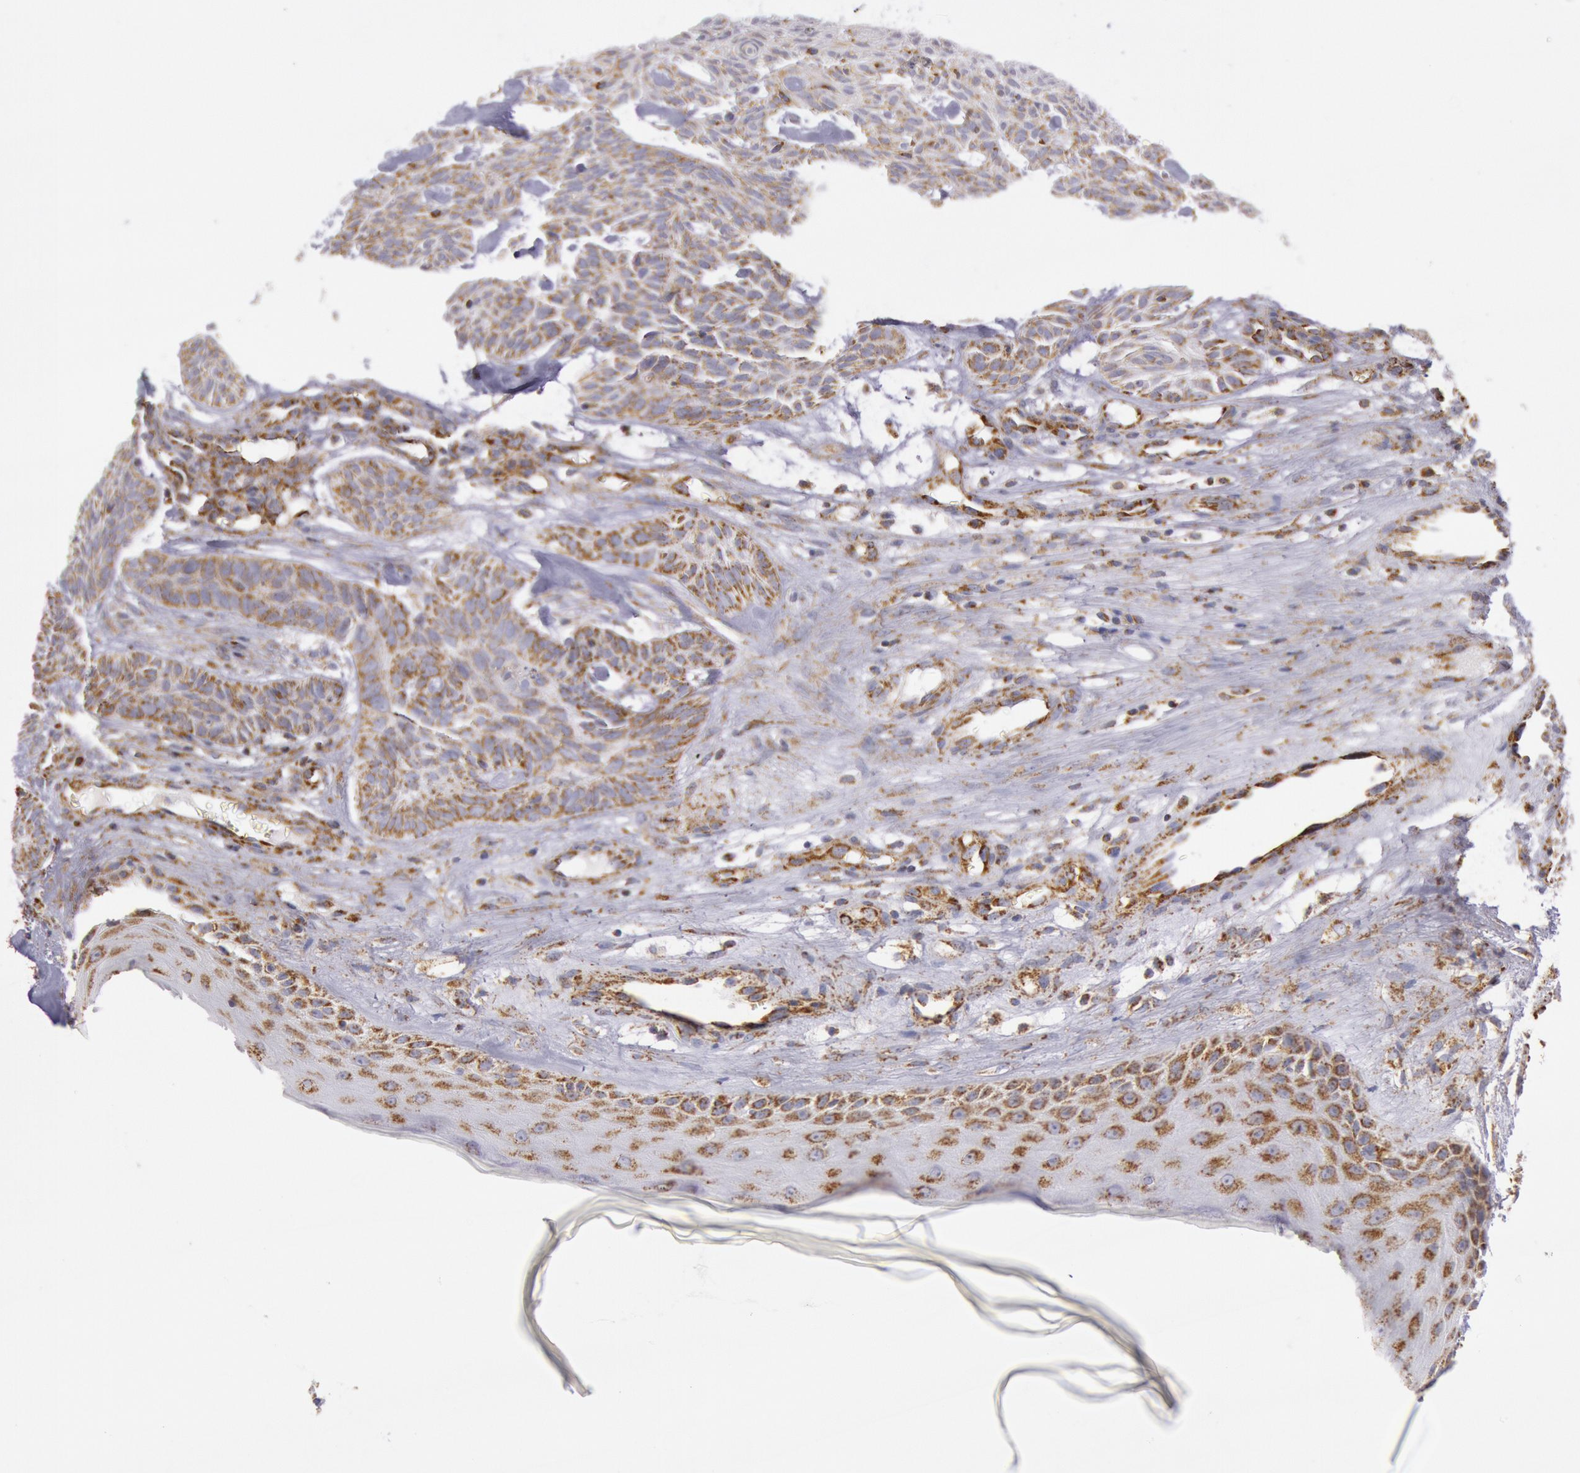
{"staining": {"intensity": "moderate", "quantity": "25%-75%", "location": "cytoplasmic/membranous"}, "tissue": "skin cancer", "cell_type": "Tumor cells", "image_type": "cancer", "snomed": [{"axis": "morphology", "description": "Basal cell carcinoma"}, {"axis": "topography", "description": "Skin"}], "caption": "A micrograph of skin basal cell carcinoma stained for a protein demonstrates moderate cytoplasmic/membranous brown staining in tumor cells.", "gene": "CYC1", "patient": {"sex": "male", "age": 75}}